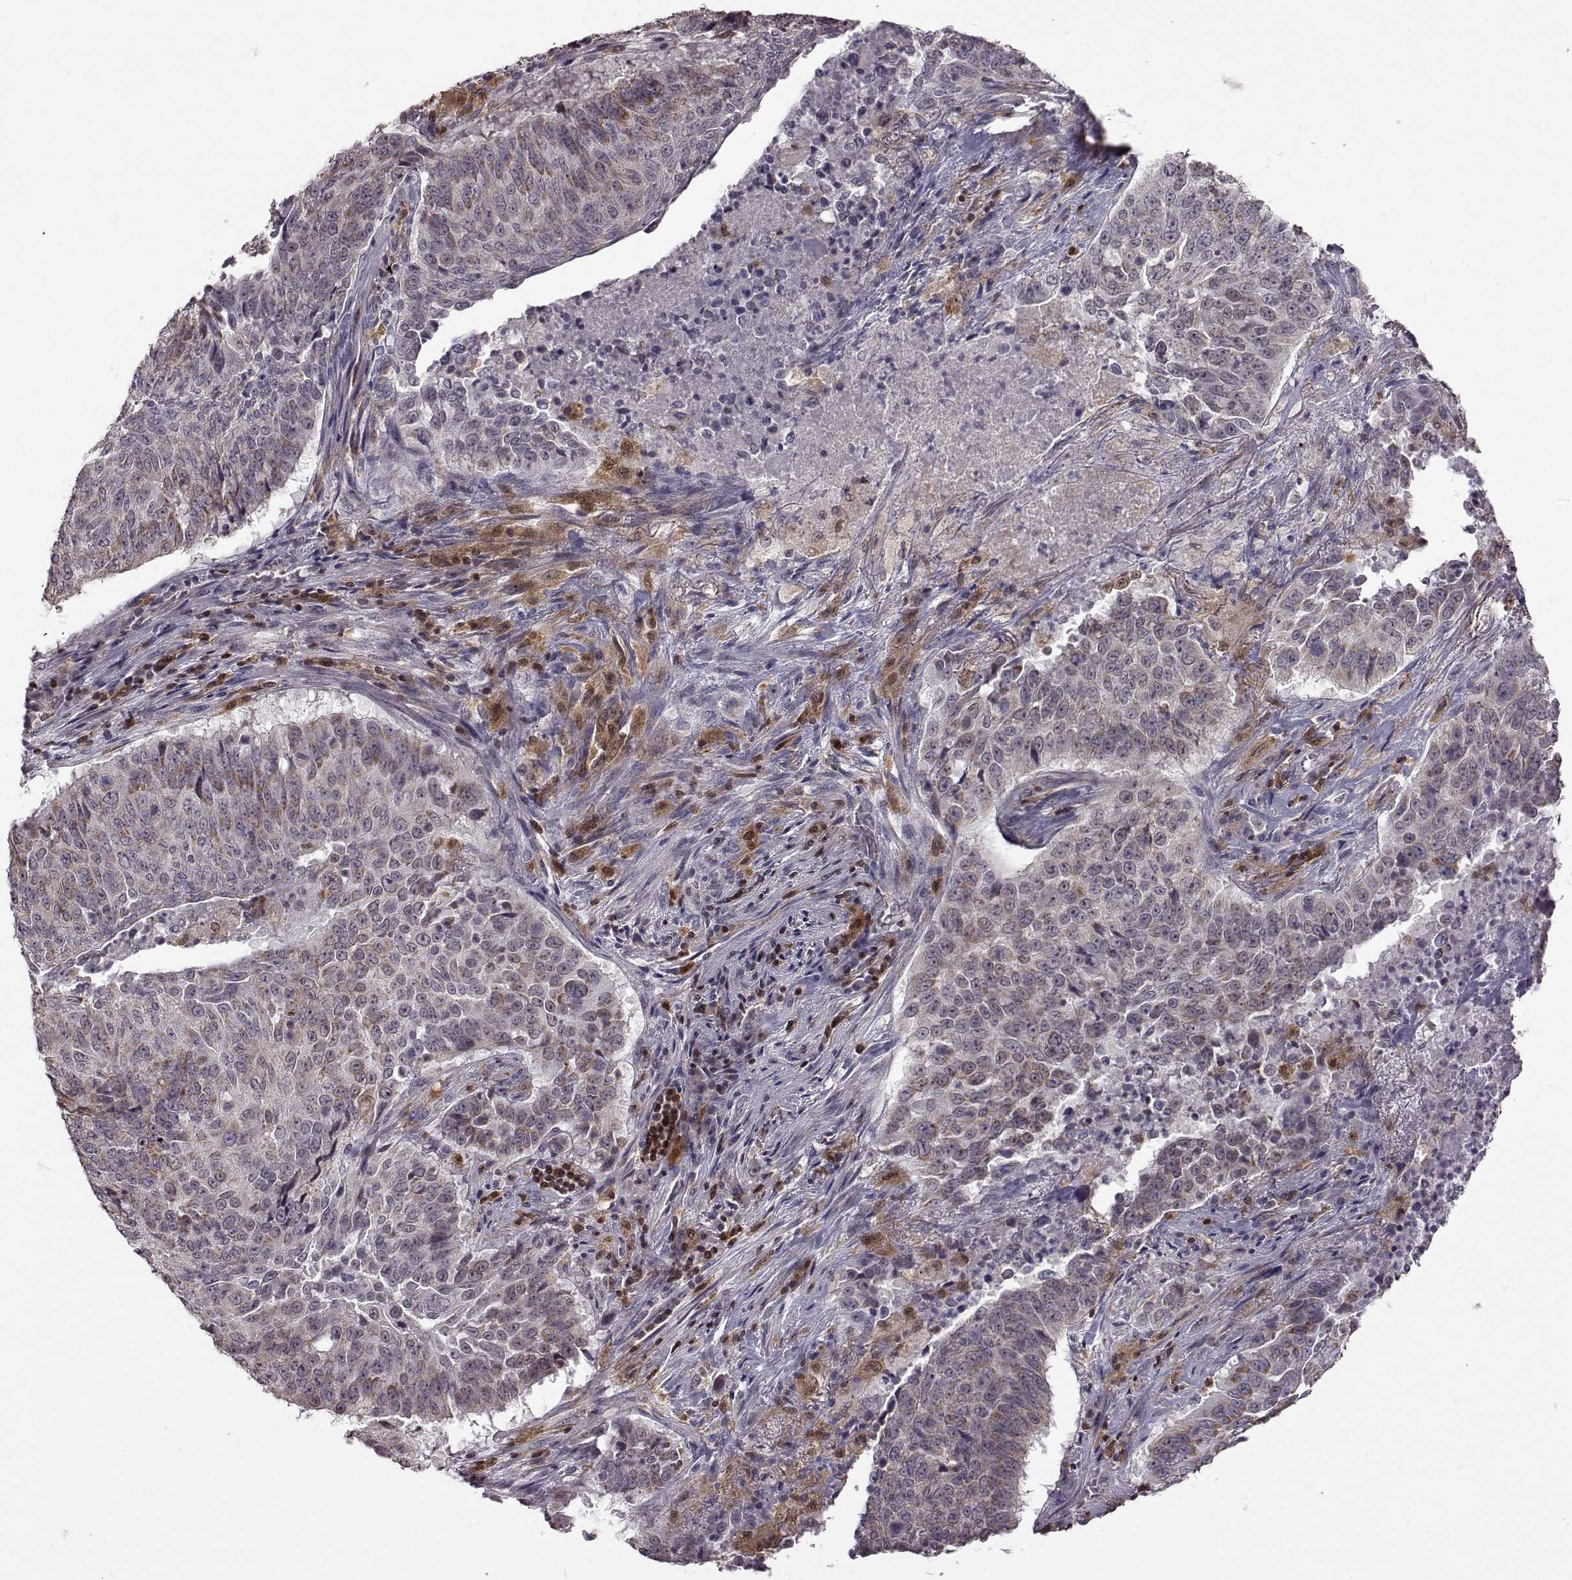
{"staining": {"intensity": "negative", "quantity": "none", "location": "none"}, "tissue": "lung cancer", "cell_type": "Tumor cells", "image_type": "cancer", "snomed": [{"axis": "morphology", "description": "Normal tissue, NOS"}, {"axis": "morphology", "description": "Squamous cell carcinoma, NOS"}, {"axis": "topography", "description": "Bronchus"}, {"axis": "topography", "description": "Lung"}], "caption": "High magnification brightfield microscopy of lung cancer stained with DAB (brown) and counterstained with hematoxylin (blue): tumor cells show no significant staining.", "gene": "DOK2", "patient": {"sex": "male", "age": 64}}